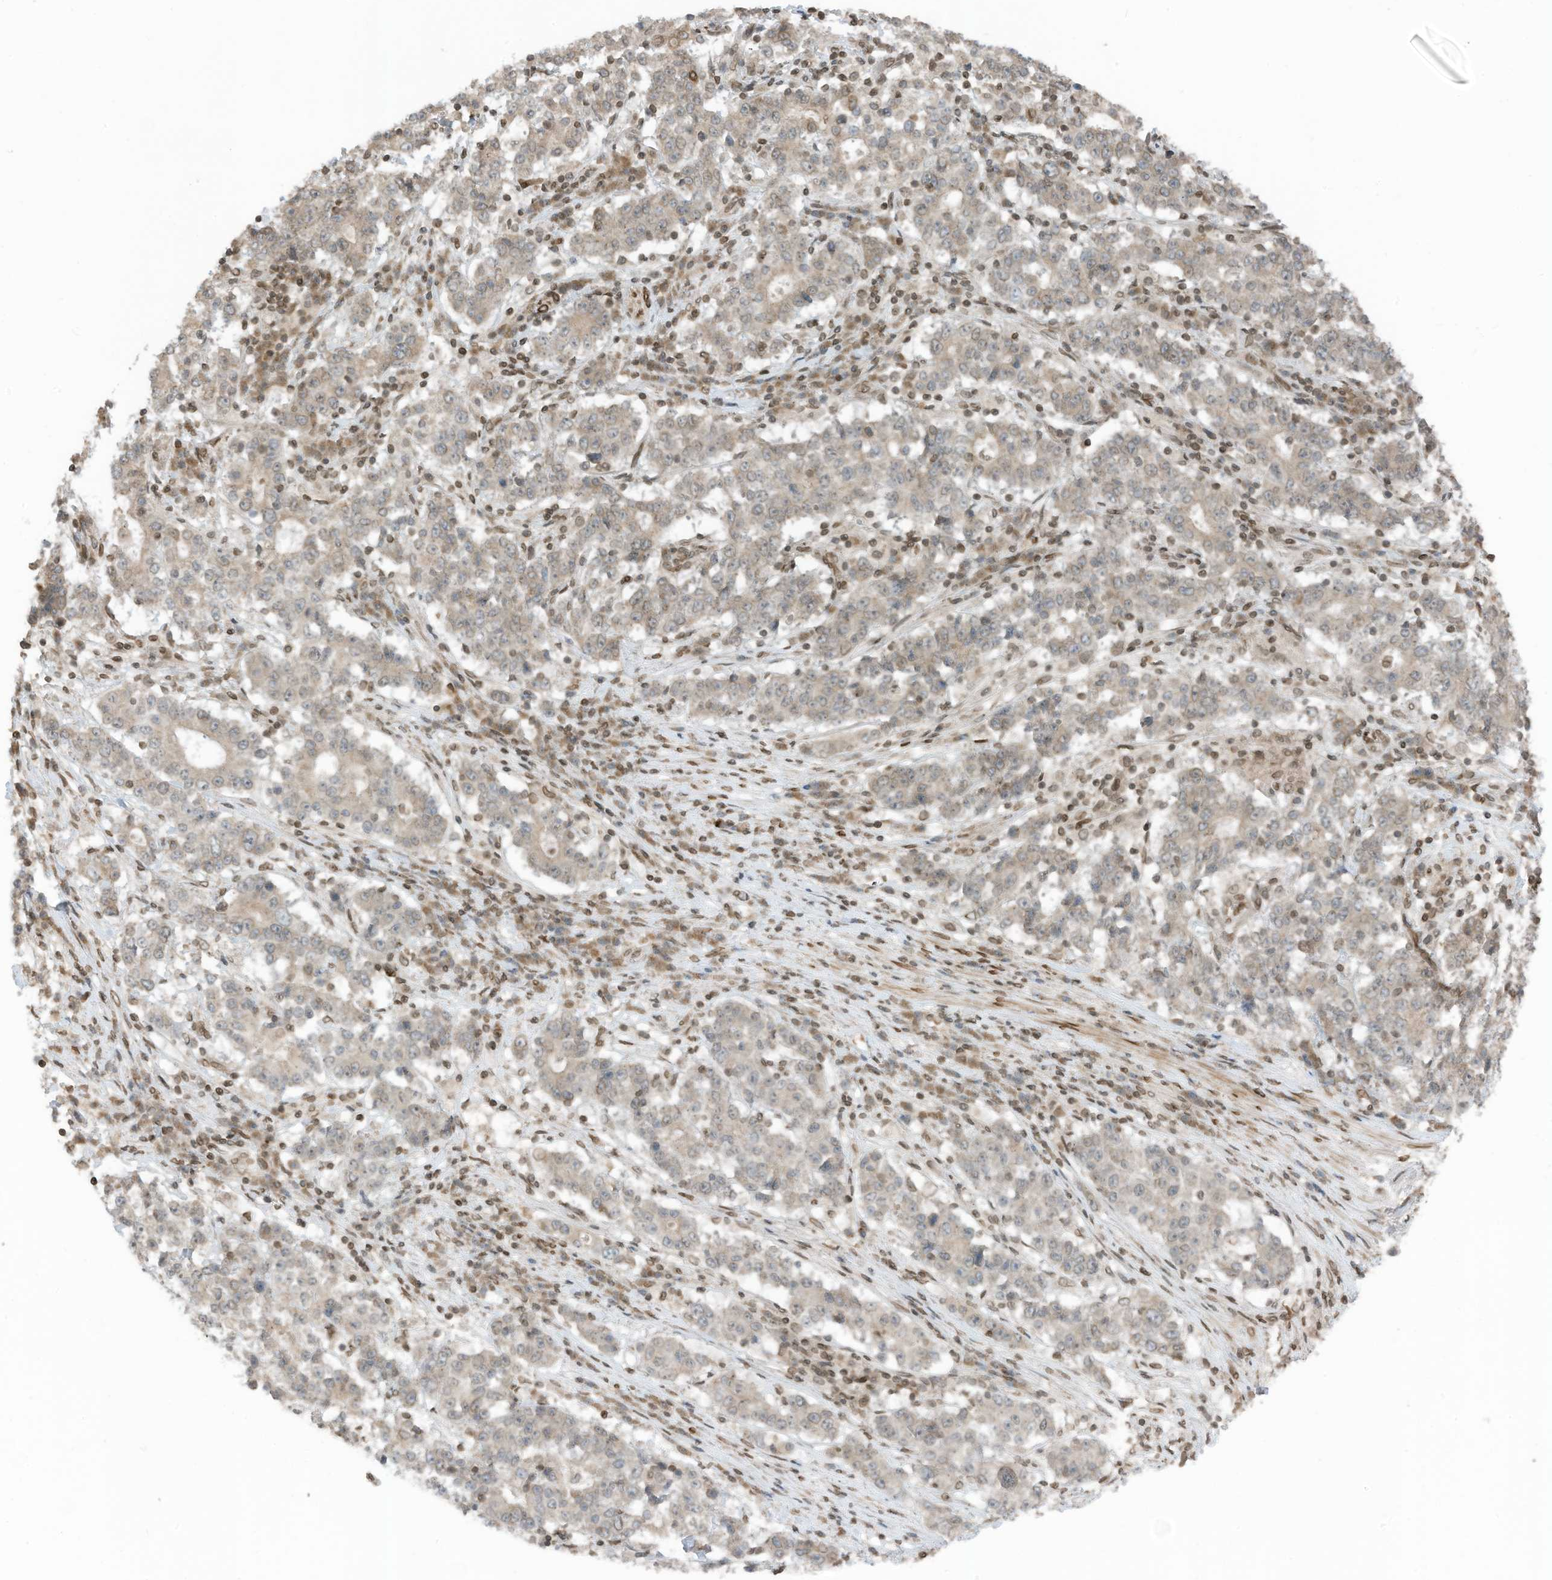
{"staining": {"intensity": "weak", "quantity": "<25%", "location": "cytoplasmic/membranous"}, "tissue": "stomach cancer", "cell_type": "Tumor cells", "image_type": "cancer", "snomed": [{"axis": "morphology", "description": "Adenocarcinoma, NOS"}, {"axis": "topography", "description": "Stomach"}], "caption": "Tumor cells show no significant protein positivity in stomach cancer. (DAB IHC with hematoxylin counter stain).", "gene": "RABL3", "patient": {"sex": "male", "age": 59}}